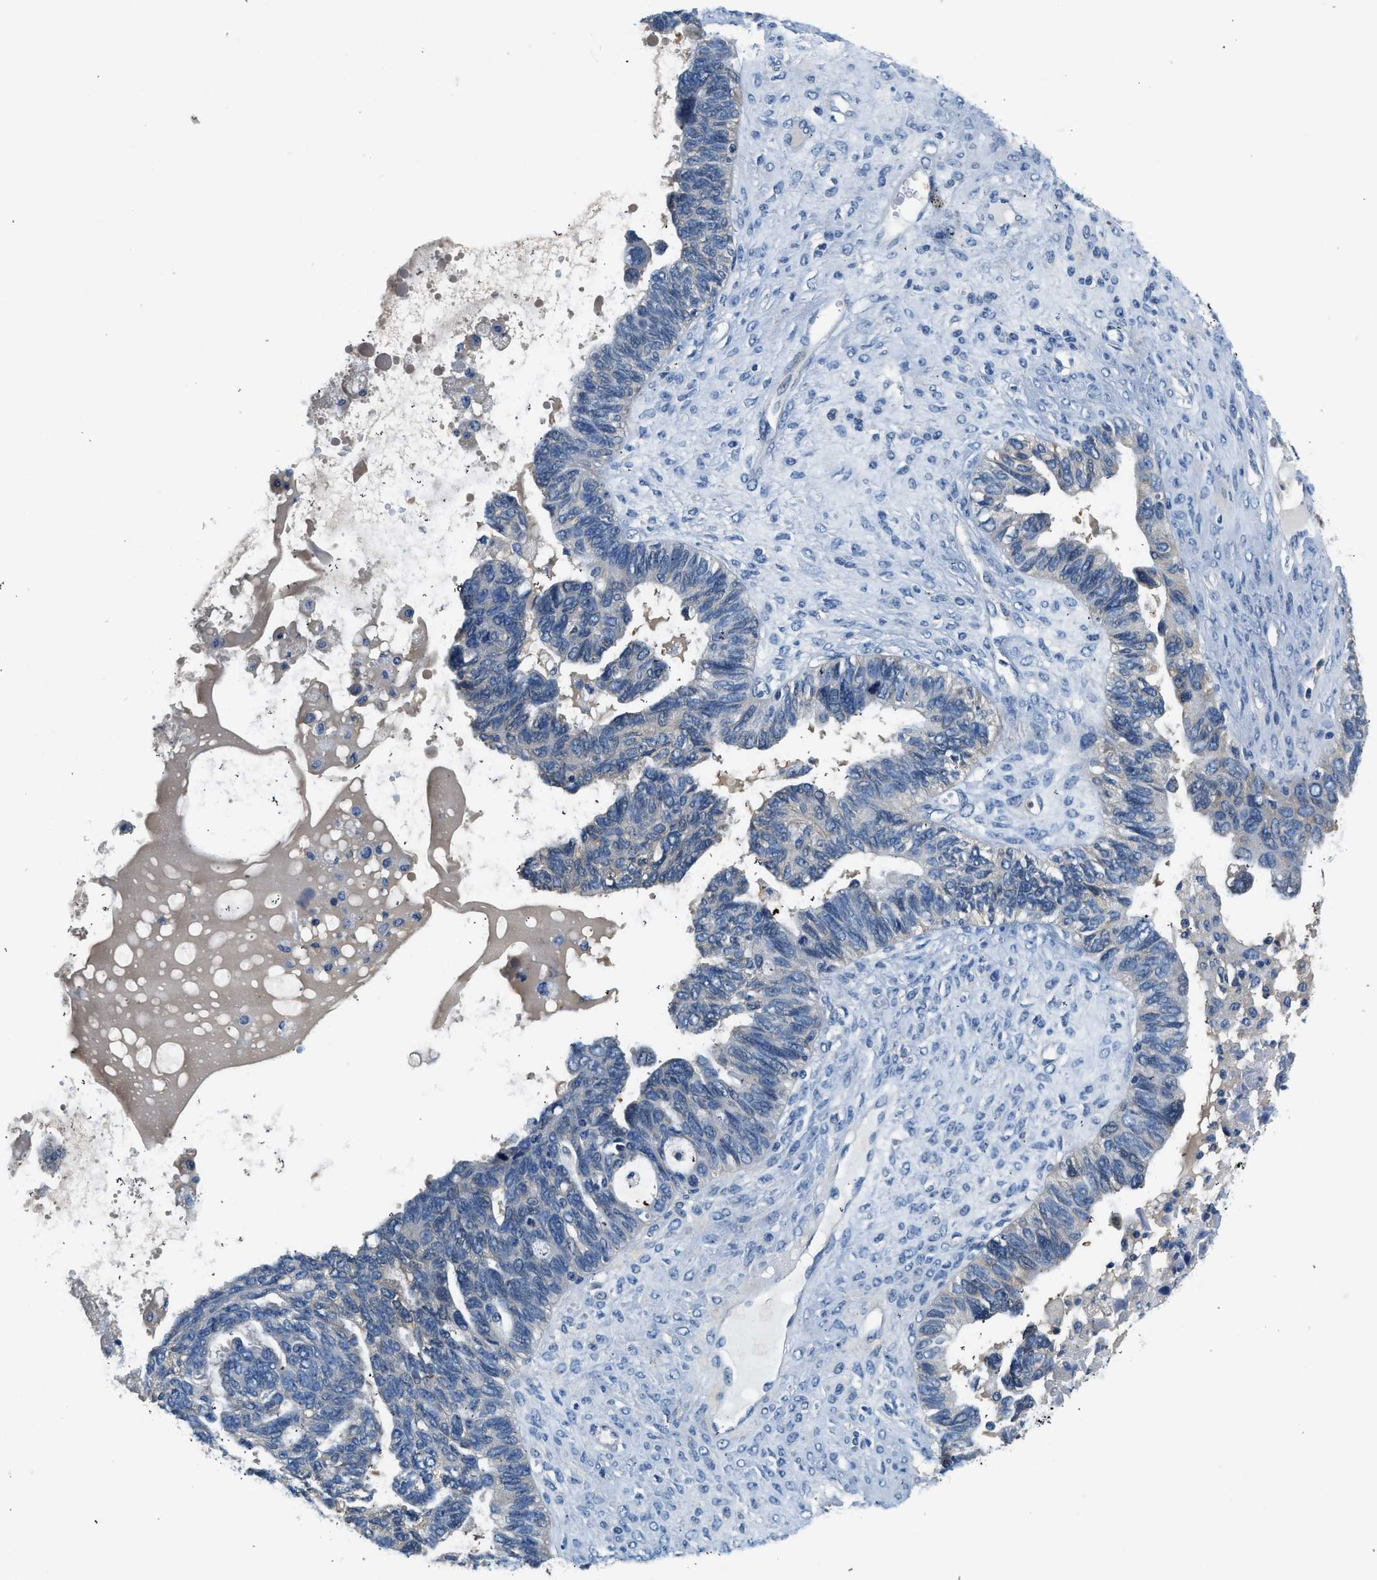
{"staining": {"intensity": "negative", "quantity": "none", "location": "none"}, "tissue": "ovarian cancer", "cell_type": "Tumor cells", "image_type": "cancer", "snomed": [{"axis": "morphology", "description": "Cystadenocarcinoma, serous, NOS"}, {"axis": "topography", "description": "Ovary"}], "caption": "The photomicrograph shows no significant positivity in tumor cells of ovarian cancer (serous cystadenocarcinoma).", "gene": "SLC35E1", "patient": {"sex": "female", "age": 79}}